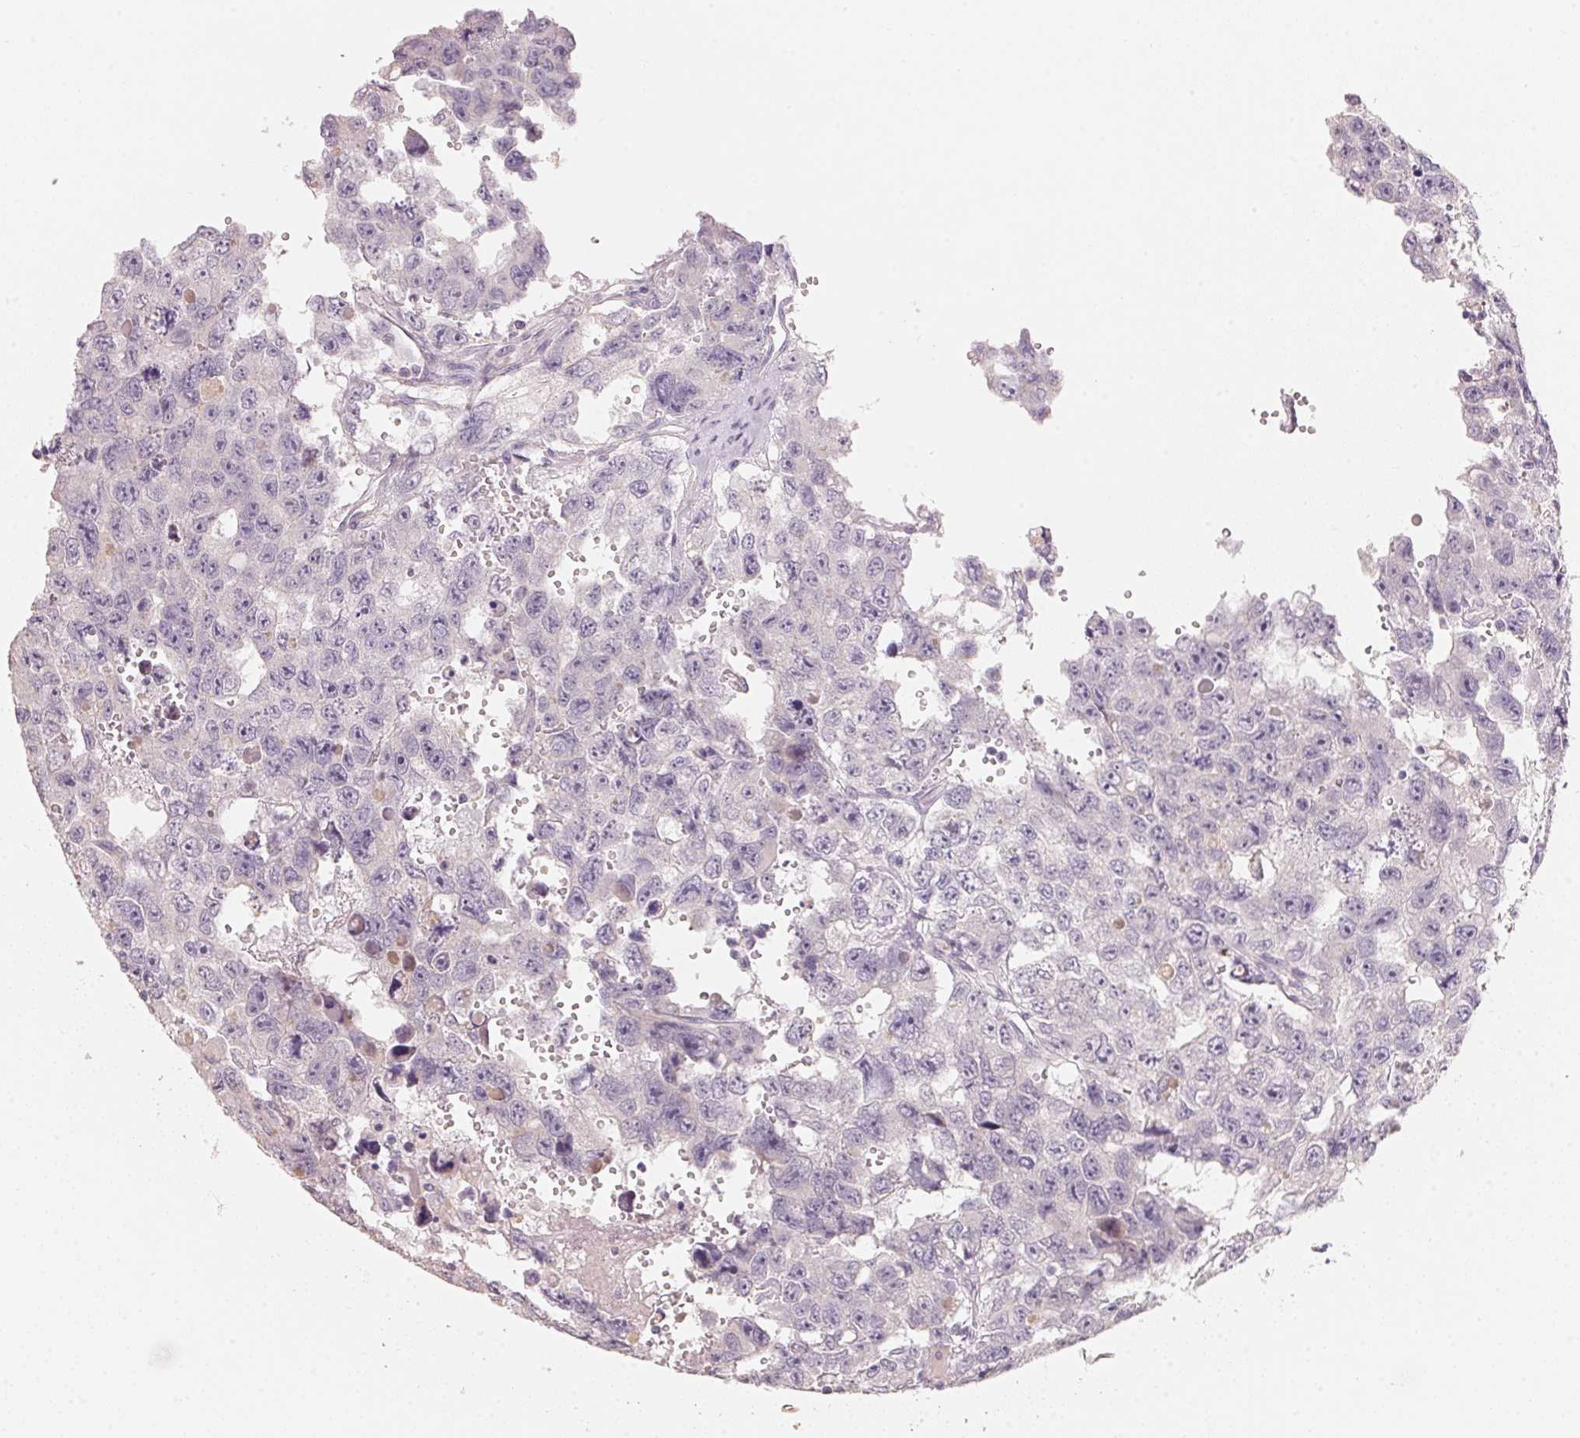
{"staining": {"intensity": "negative", "quantity": "none", "location": "none"}, "tissue": "testis cancer", "cell_type": "Tumor cells", "image_type": "cancer", "snomed": [{"axis": "morphology", "description": "Seminoma, NOS"}, {"axis": "topography", "description": "Testis"}], "caption": "A photomicrograph of seminoma (testis) stained for a protein shows no brown staining in tumor cells.", "gene": "TP53AIP1", "patient": {"sex": "male", "age": 26}}